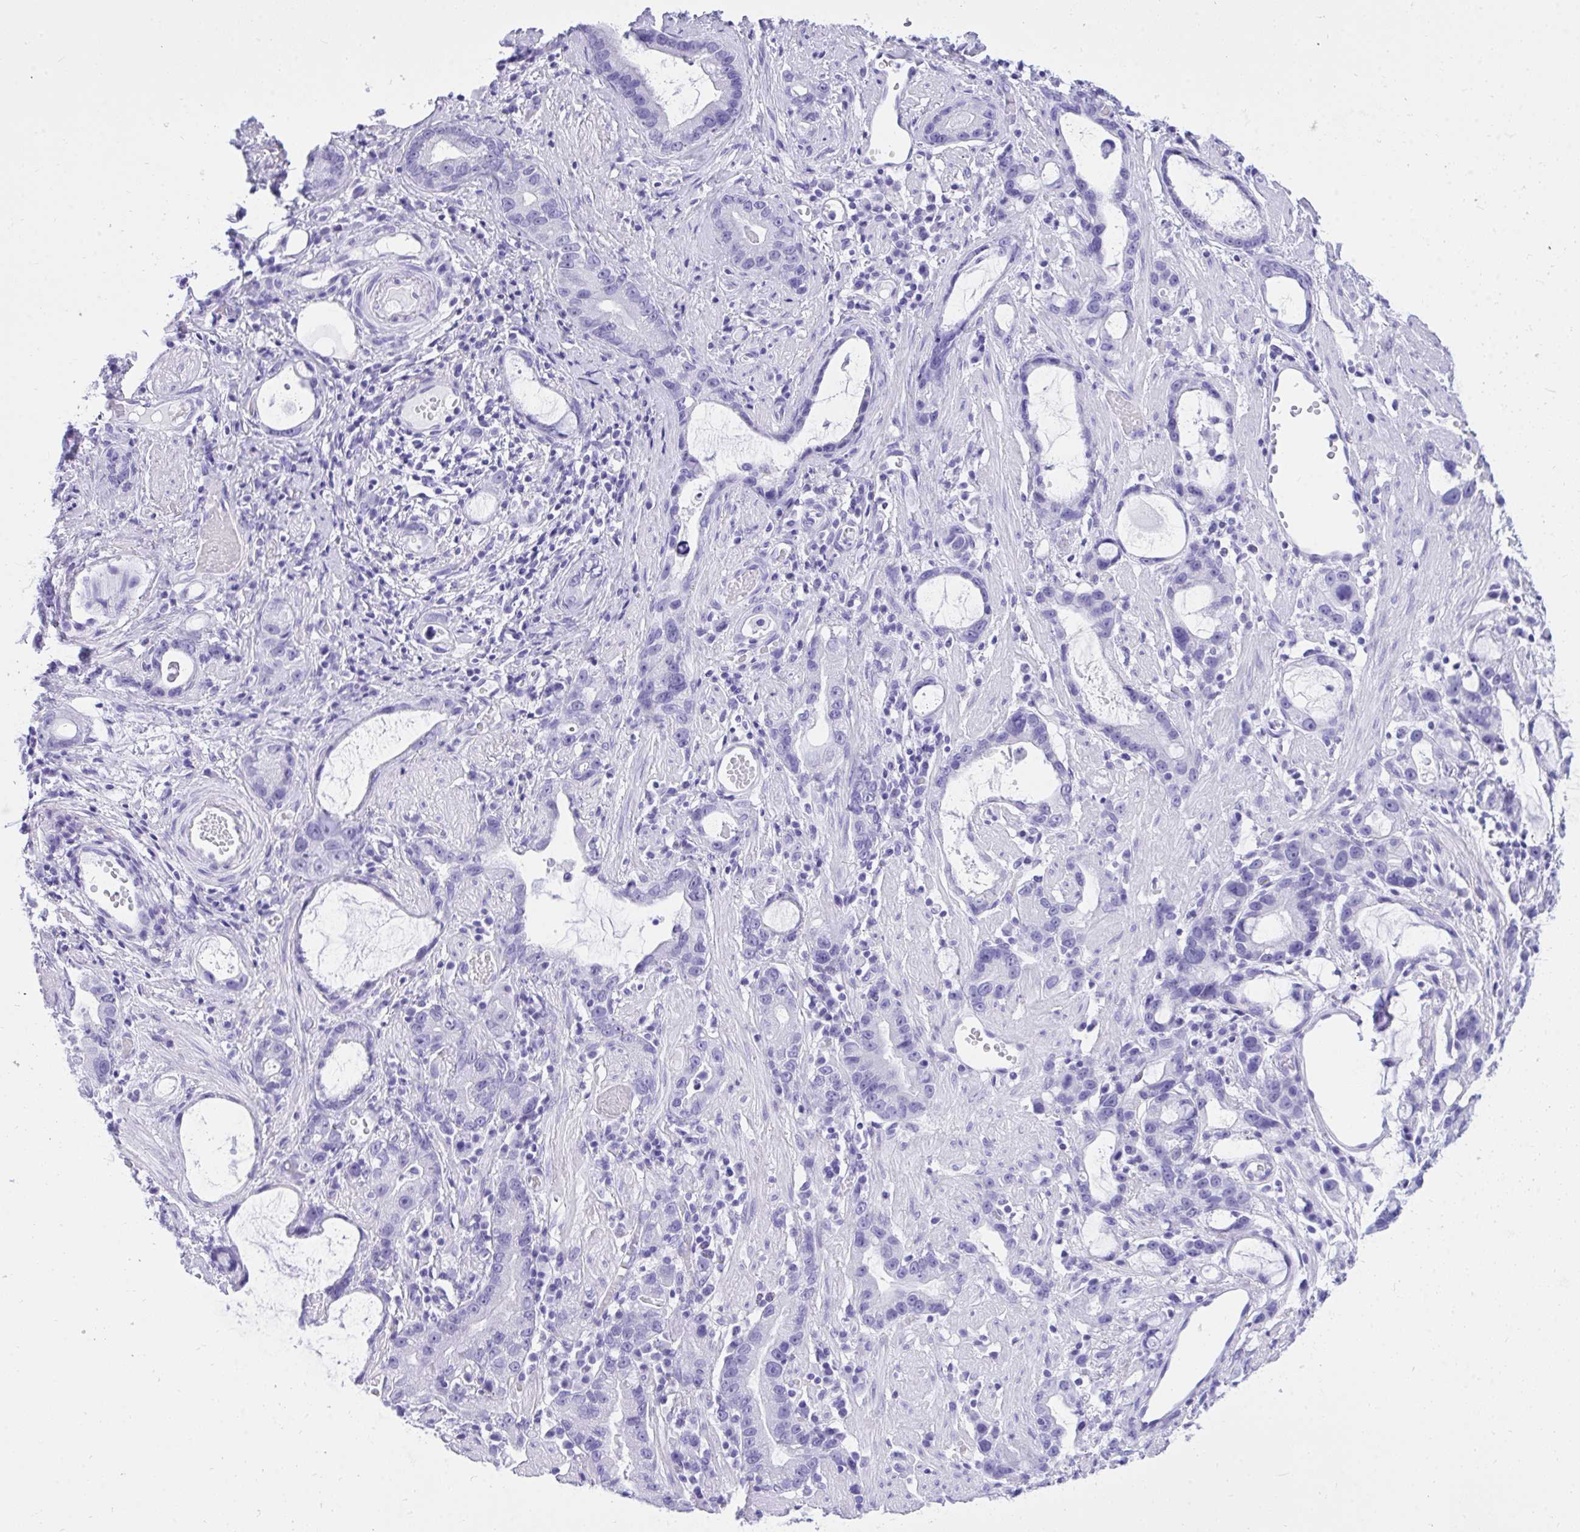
{"staining": {"intensity": "negative", "quantity": "none", "location": "none"}, "tissue": "stomach cancer", "cell_type": "Tumor cells", "image_type": "cancer", "snomed": [{"axis": "morphology", "description": "Adenocarcinoma, NOS"}, {"axis": "topography", "description": "Stomach"}], "caption": "Stomach cancer was stained to show a protein in brown. There is no significant staining in tumor cells. Nuclei are stained in blue.", "gene": "TLN2", "patient": {"sex": "male", "age": 55}}